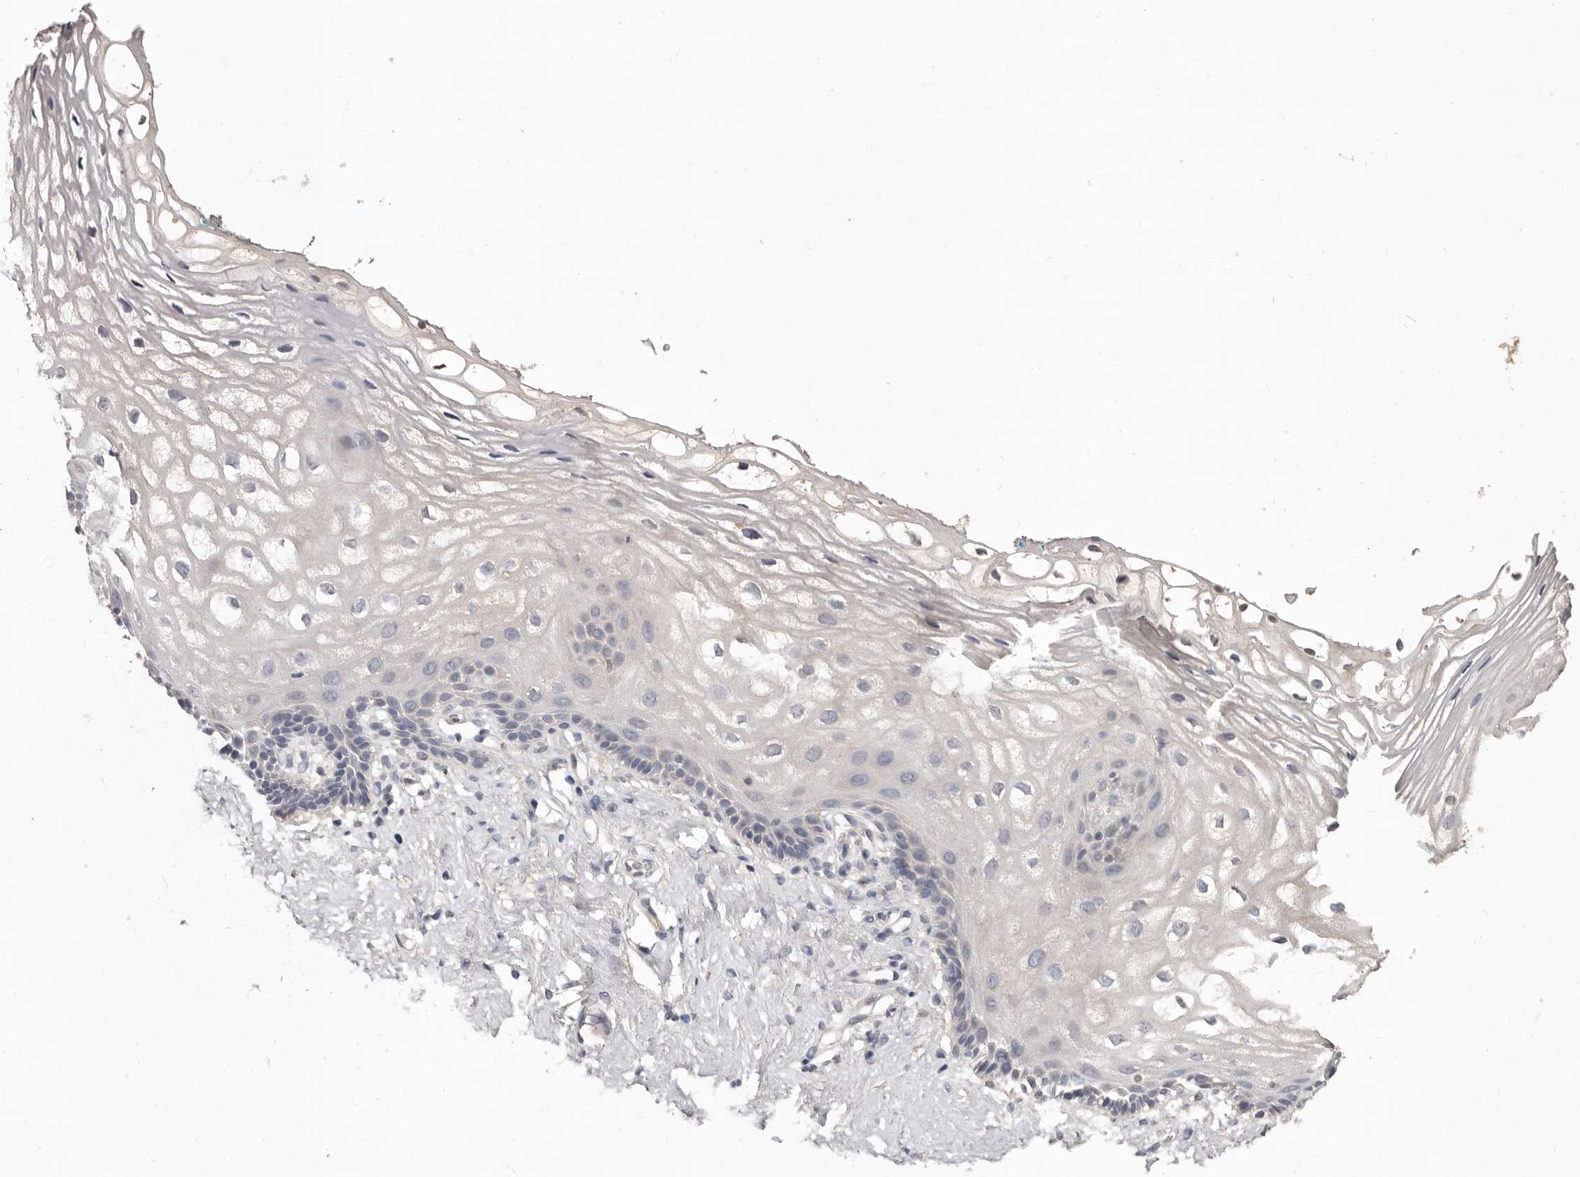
{"staining": {"intensity": "negative", "quantity": "none", "location": "none"}, "tissue": "vagina", "cell_type": "Squamous epithelial cells", "image_type": "normal", "snomed": [{"axis": "morphology", "description": "Normal tissue, NOS"}, {"axis": "morphology", "description": "Adenocarcinoma, NOS"}, {"axis": "topography", "description": "Rectum"}, {"axis": "topography", "description": "Vagina"}], "caption": "The photomicrograph reveals no significant staining in squamous epithelial cells of vagina. Brightfield microscopy of immunohistochemistry (IHC) stained with DAB (brown) and hematoxylin (blue), captured at high magnification.", "gene": "EDEM1", "patient": {"sex": "female", "age": 71}}